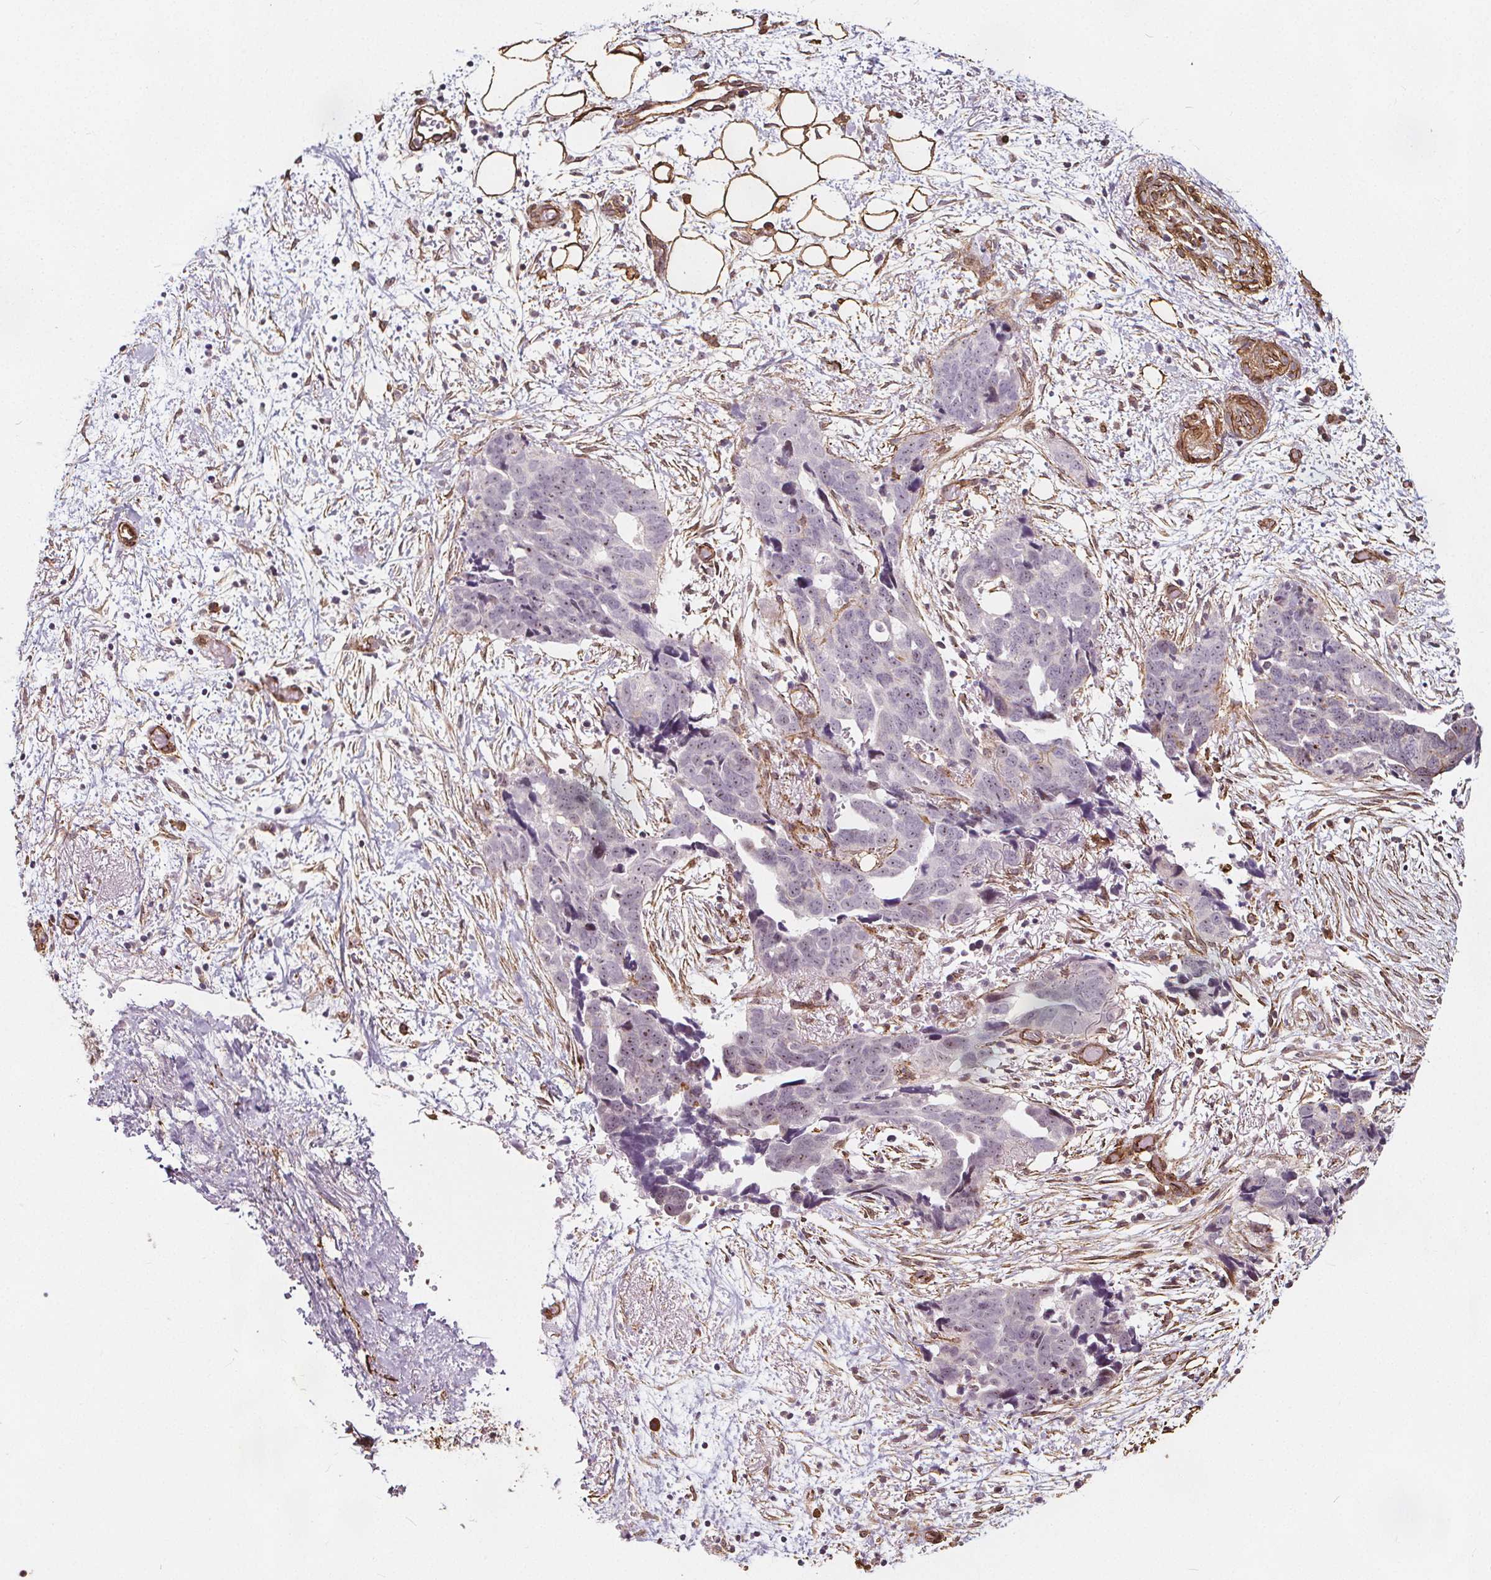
{"staining": {"intensity": "negative", "quantity": "none", "location": "none"}, "tissue": "ovarian cancer", "cell_type": "Tumor cells", "image_type": "cancer", "snomed": [{"axis": "morphology", "description": "Cystadenocarcinoma, serous, NOS"}, {"axis": "topography", "description": "Ovary"}], "caption": "This micrograph is of serous cystadenocarcinoma (ovarian) stained with IHC to label a protein in brown with the nuclei are counter-stained blue. There is no positivity in tumor cells.", "gene": "HAS1", "patient": {"sex": "female", "age": 69}}